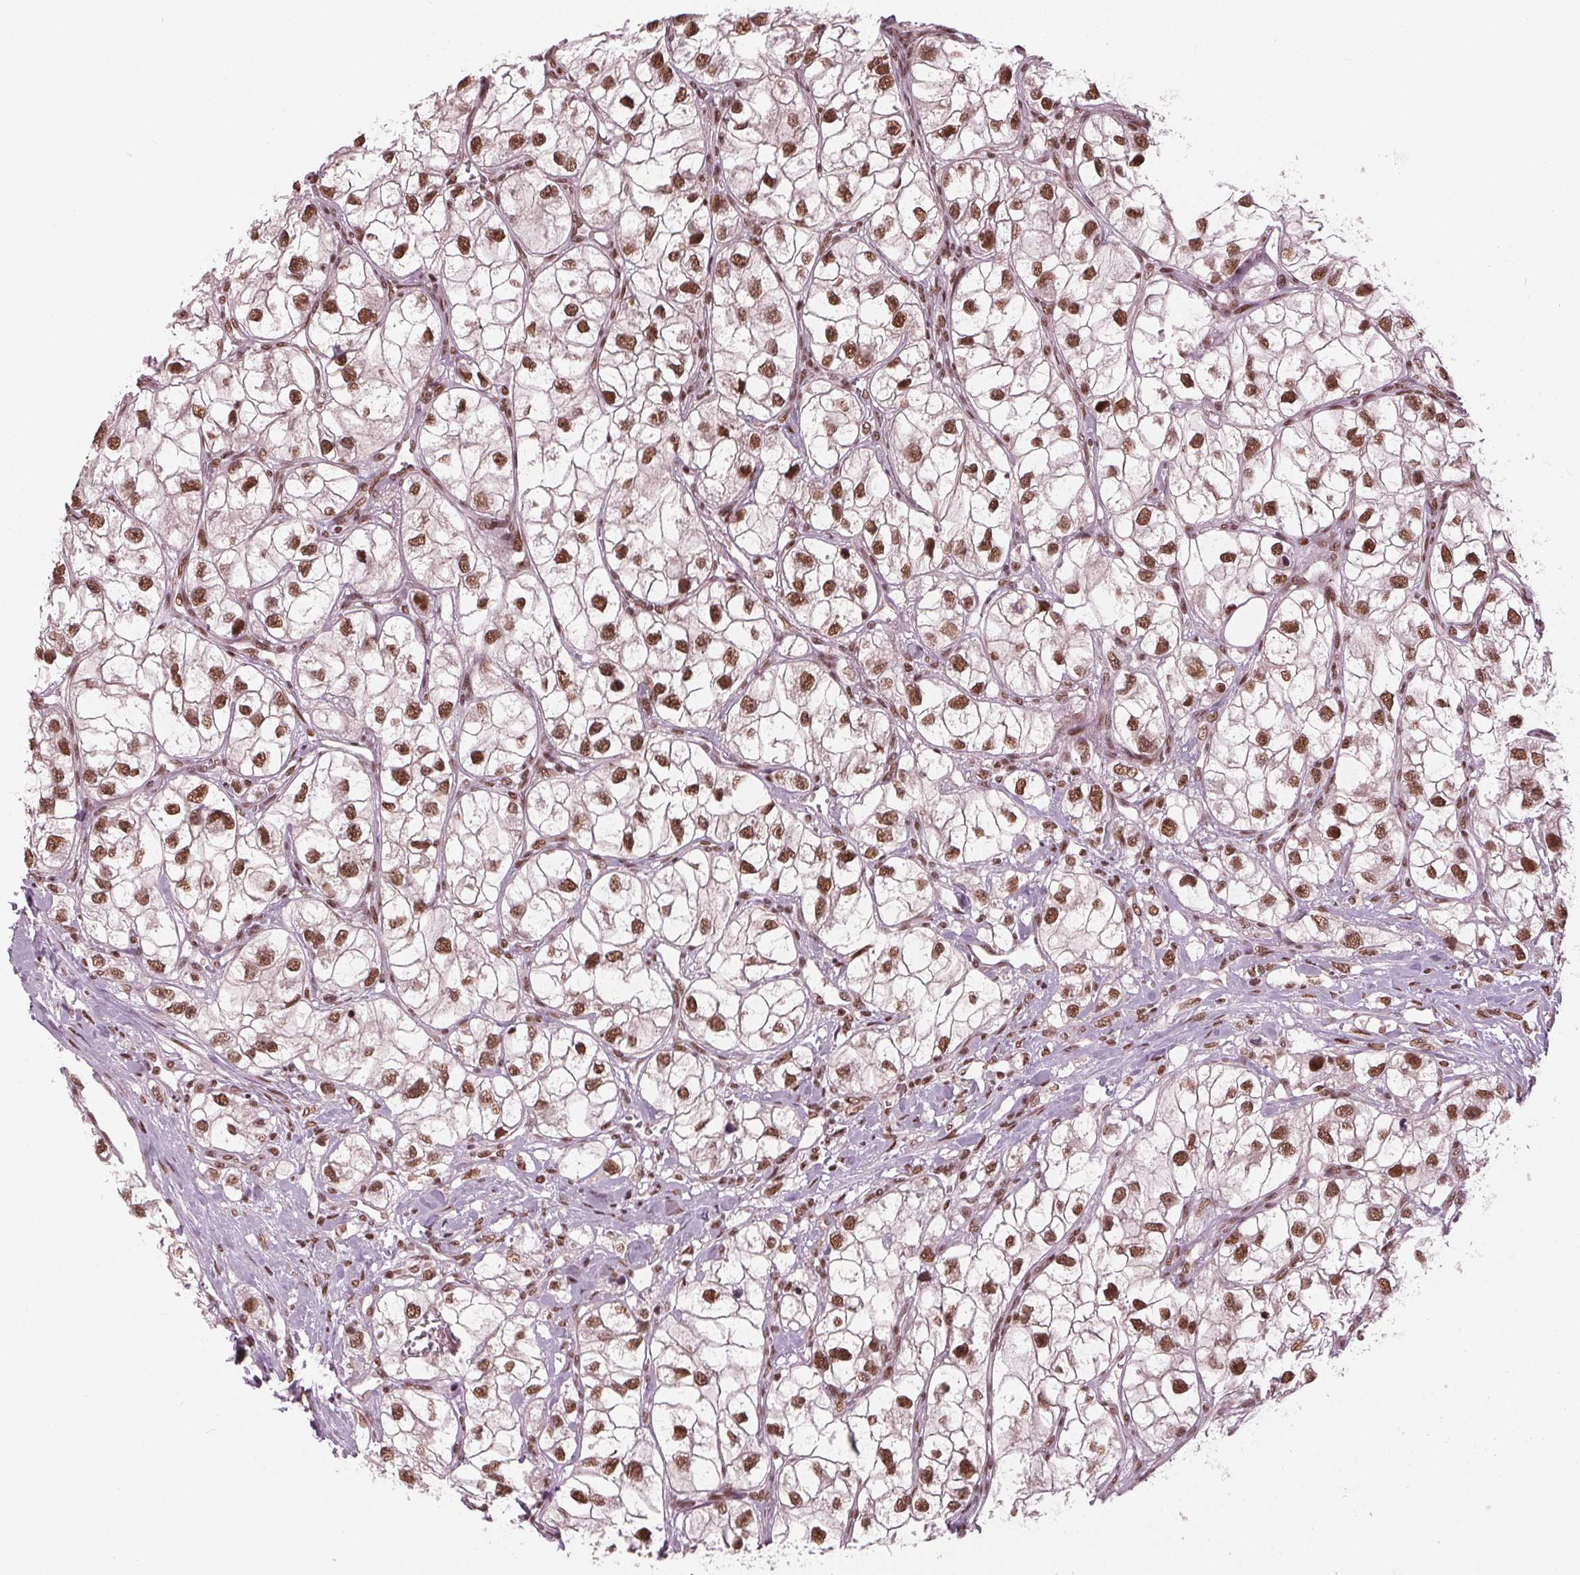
{"staining": {"intensity": "moderate", "quantity": ">75%", "location": "nuclear"}, "tissue": "renal cancer", "cell_type": "Tumor cells", "image_type": "cancer", "snomed": [{"axis": "morphology", "description": "Adenocarcinoma, NOS"}, {"axis": "topography", "description": "Kidney"}], "caption": "Tumor cells exhibit medium levels of moderate nuclear expression in approximately >75% of cells in renal cancer (adenocarcinoma).", "gene": "LSM2", "patient": {"sex": "male", "age": 59}}